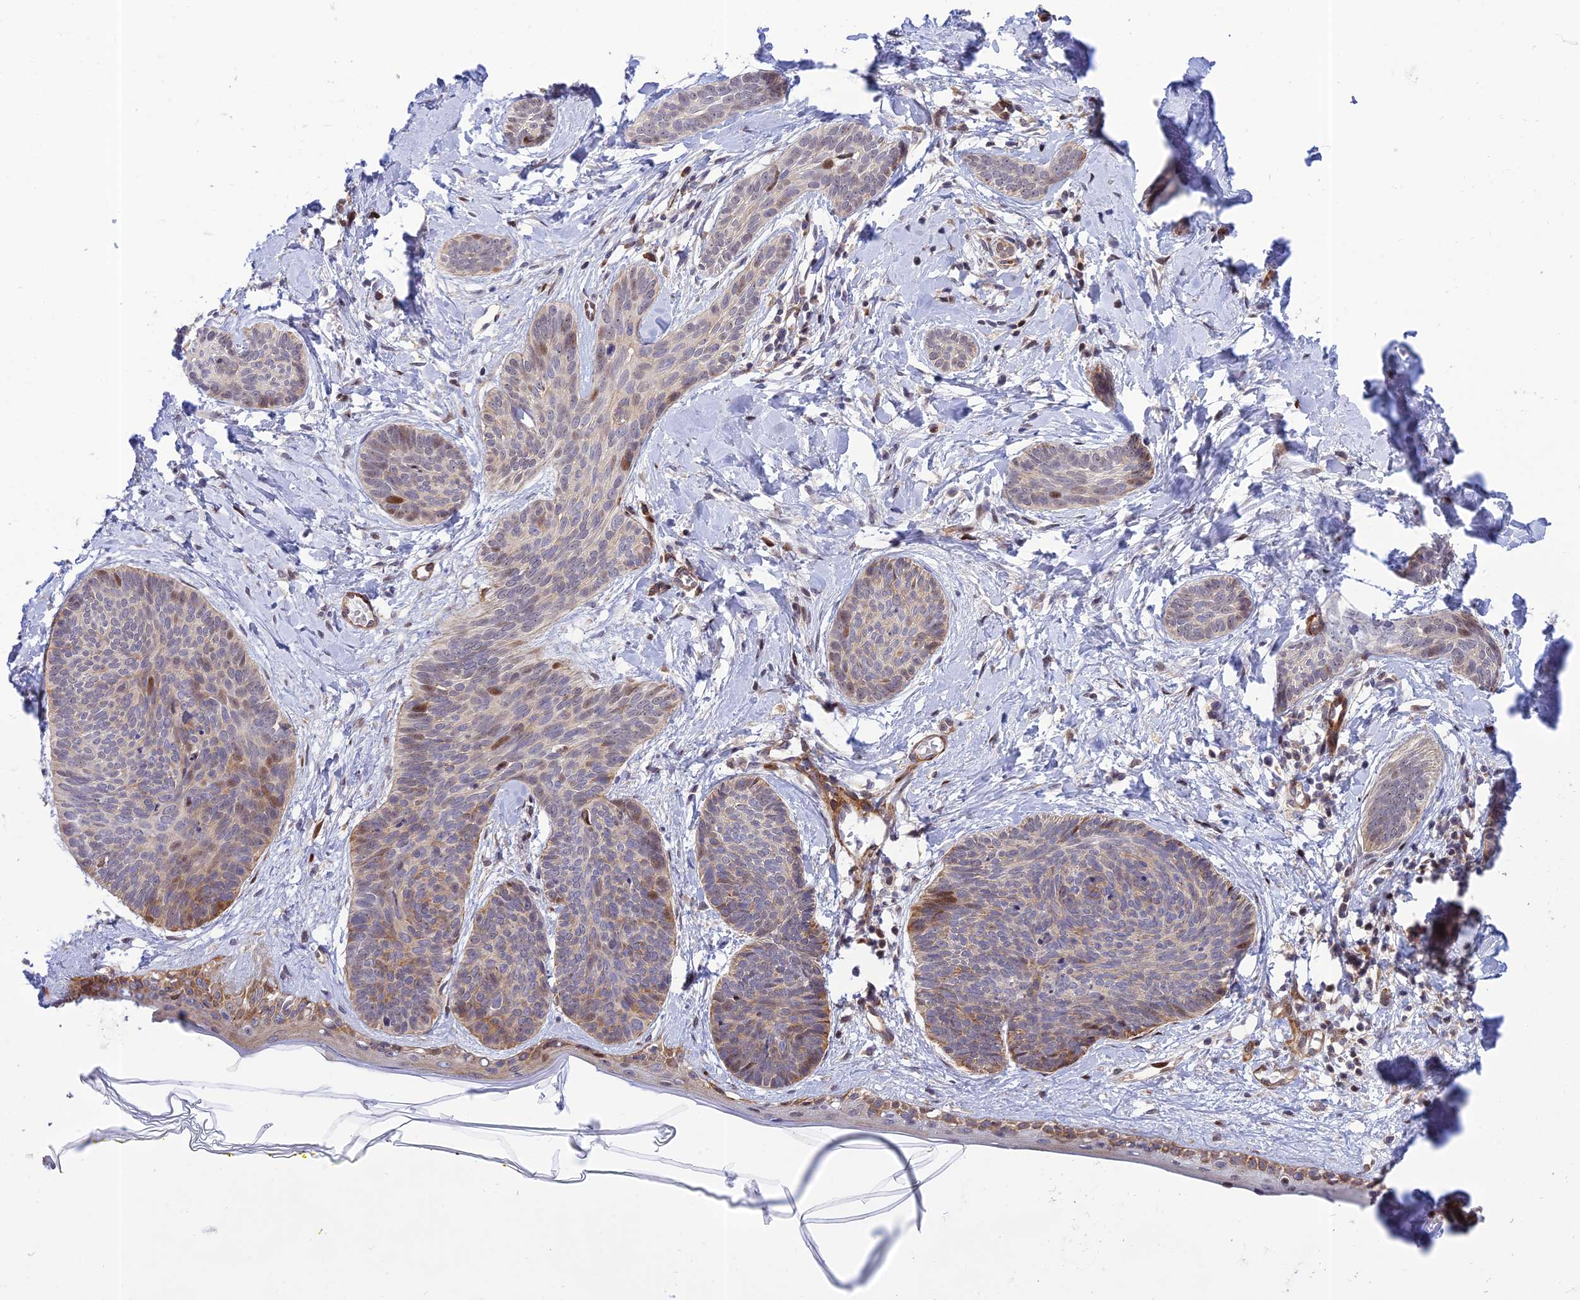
{"staining": {"intensity": "moderate", "quantity": "<25%", "location": "nuclear"}, "tissue": "skin cancer", "cell_type": "Tumor cells", "image_type": "cancer", "snomed": [{"axis": "morphology", "description": "Basal cell carcinoma"}, {"axis": "topography", "description": "Skin"}], "caption": "Skin basal cell carcinoma stained for a protein shows moderate nuclear positivity in tumor cells. (DAB (3,3'-diaminobenzidine) IHC with brightfield microscopy, high magnification).", "gene": "ZNF584", "patient": {"sex": "female", "age": 81}}